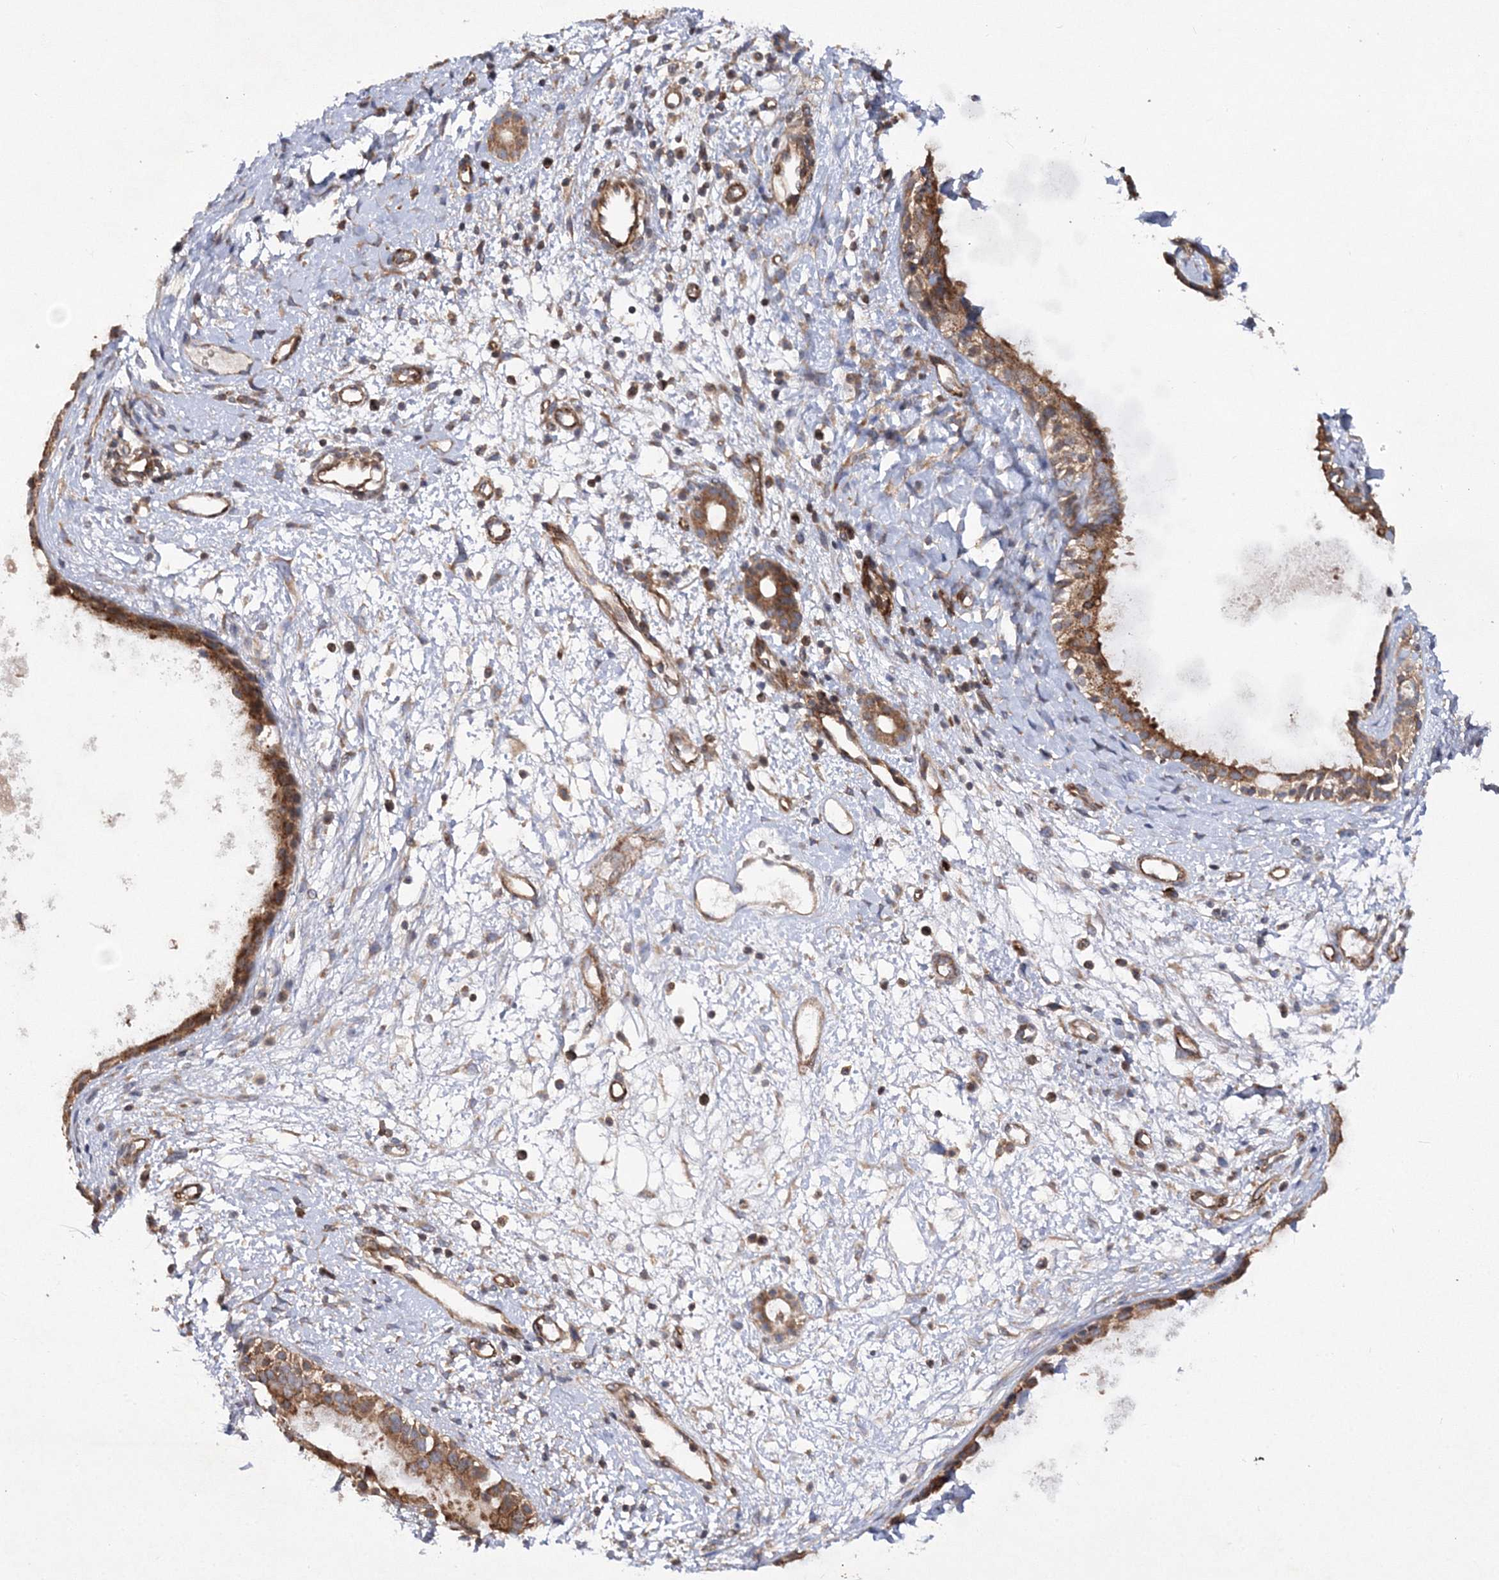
{"staining": {"intensity": "moderate", "quantity": ">75%", "location": "cytoplasmic/membranous"}, "tissue": "nasopharynx", "cell_type": "Respiratory epithelial cells", "image_type": "normal", "snomed": [{"axis": "morphology", "description": "Normal tissue, NOS"}, {"axis": "topography", "description": "Nasopharynx"}], "caption": "Unremarkable nasopharynx was stained to show a protein in brown. There is medium levels of moderate cytoplasmic/membranous expression in approximately >75% of respiratory epithelial cells.", "gene": "DNAJC13", "patient": {"sex": "male", "age": 22}}